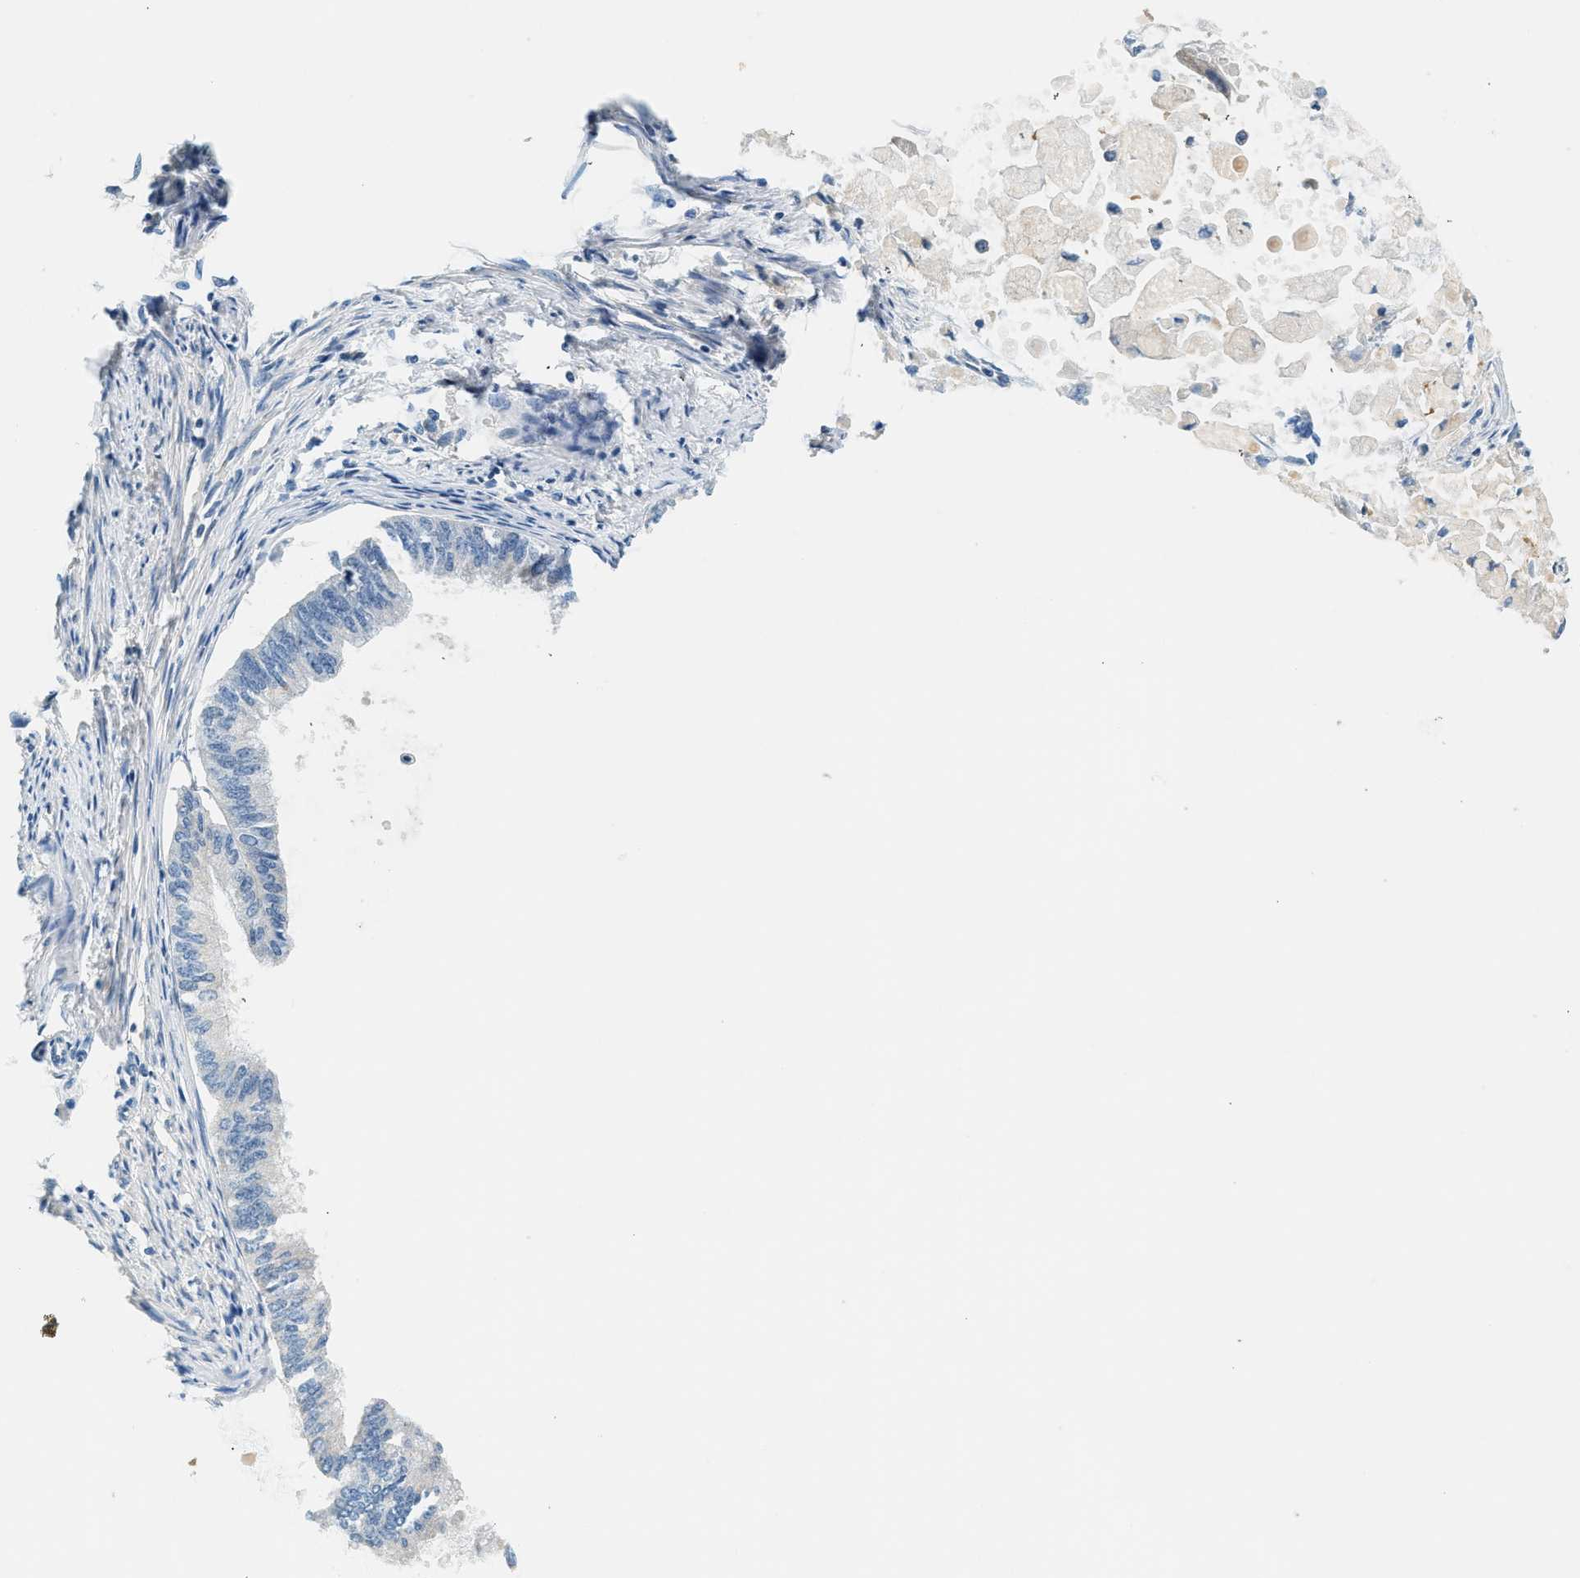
{"staining": {"intensity": "negative", "quantity": "none", "location": "none"}, "tissue": "endometrial cancer", "cell_type": "Tumor cells", "image_type": "cancer", "snomed": [{"axis": "morphology", "description": "Adenocarcinoma, NOS"}, {"axis": "topography", "description": "Endometrium"}], "caption": "This is an IHC micrograph of human endometrial adenocarcinoma. There is no positivity in tumor cells.", "gene": "SLC35E1", "patient": {"sex": "female", "age": 86}}